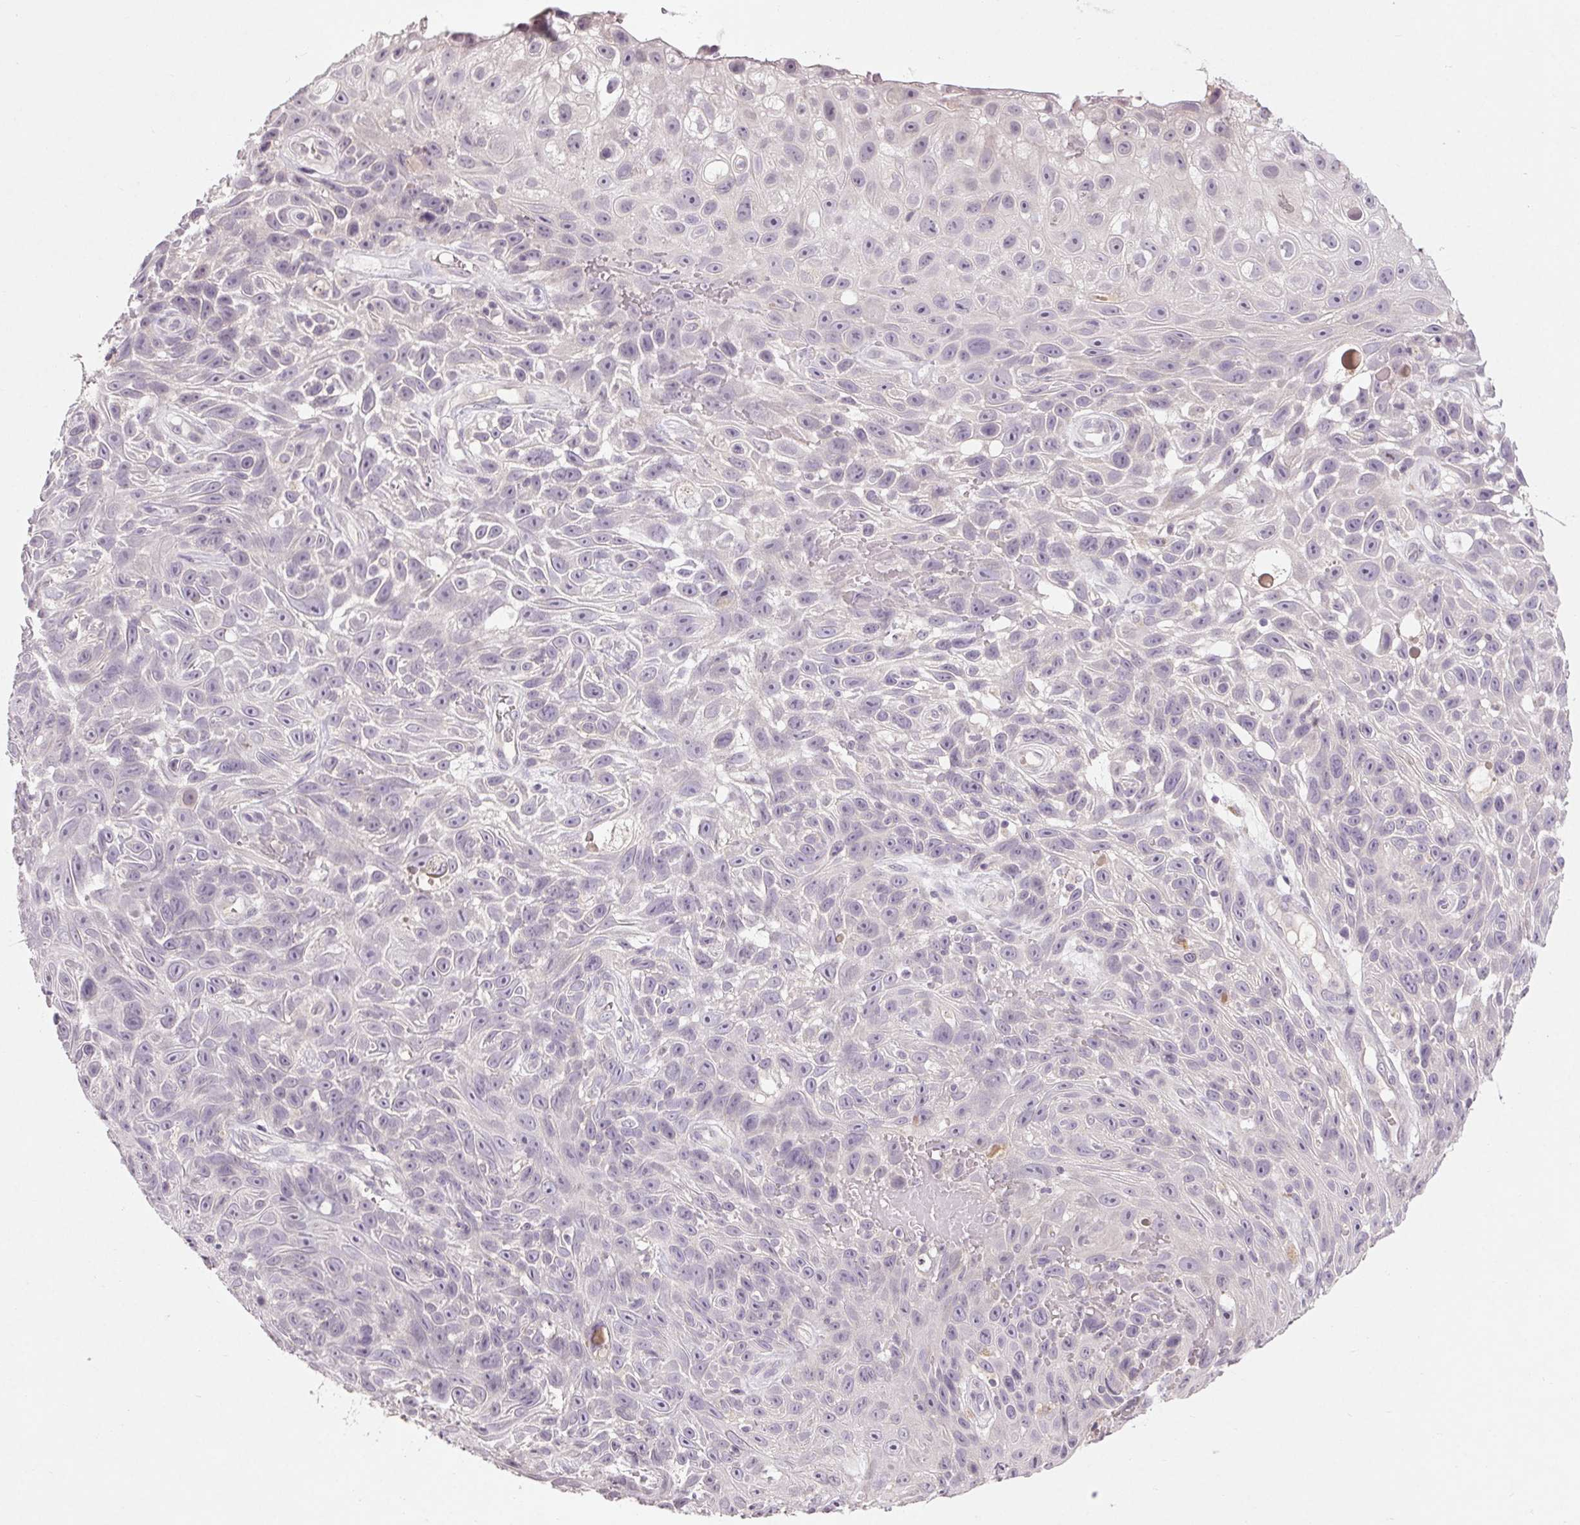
{"staining": {"intensity": "negative", "quantity": "none", "location": "none"}, "tissue": "skin cancer", "cell_type": "Tumor cells", "image_type": "cancer", "snomed": [{"axis": "morphology", "description": "Squamous cell carcinoma, NOS"}, {"axis": "topography", "description": "Skin"}], "caption": "Immunohistochemistry of skin cancer (squamous cell carcinoma) exhibits no expression in tumor cells.", "gene": "KLRC3", "patient": {"sex": "male", "age": 82}}